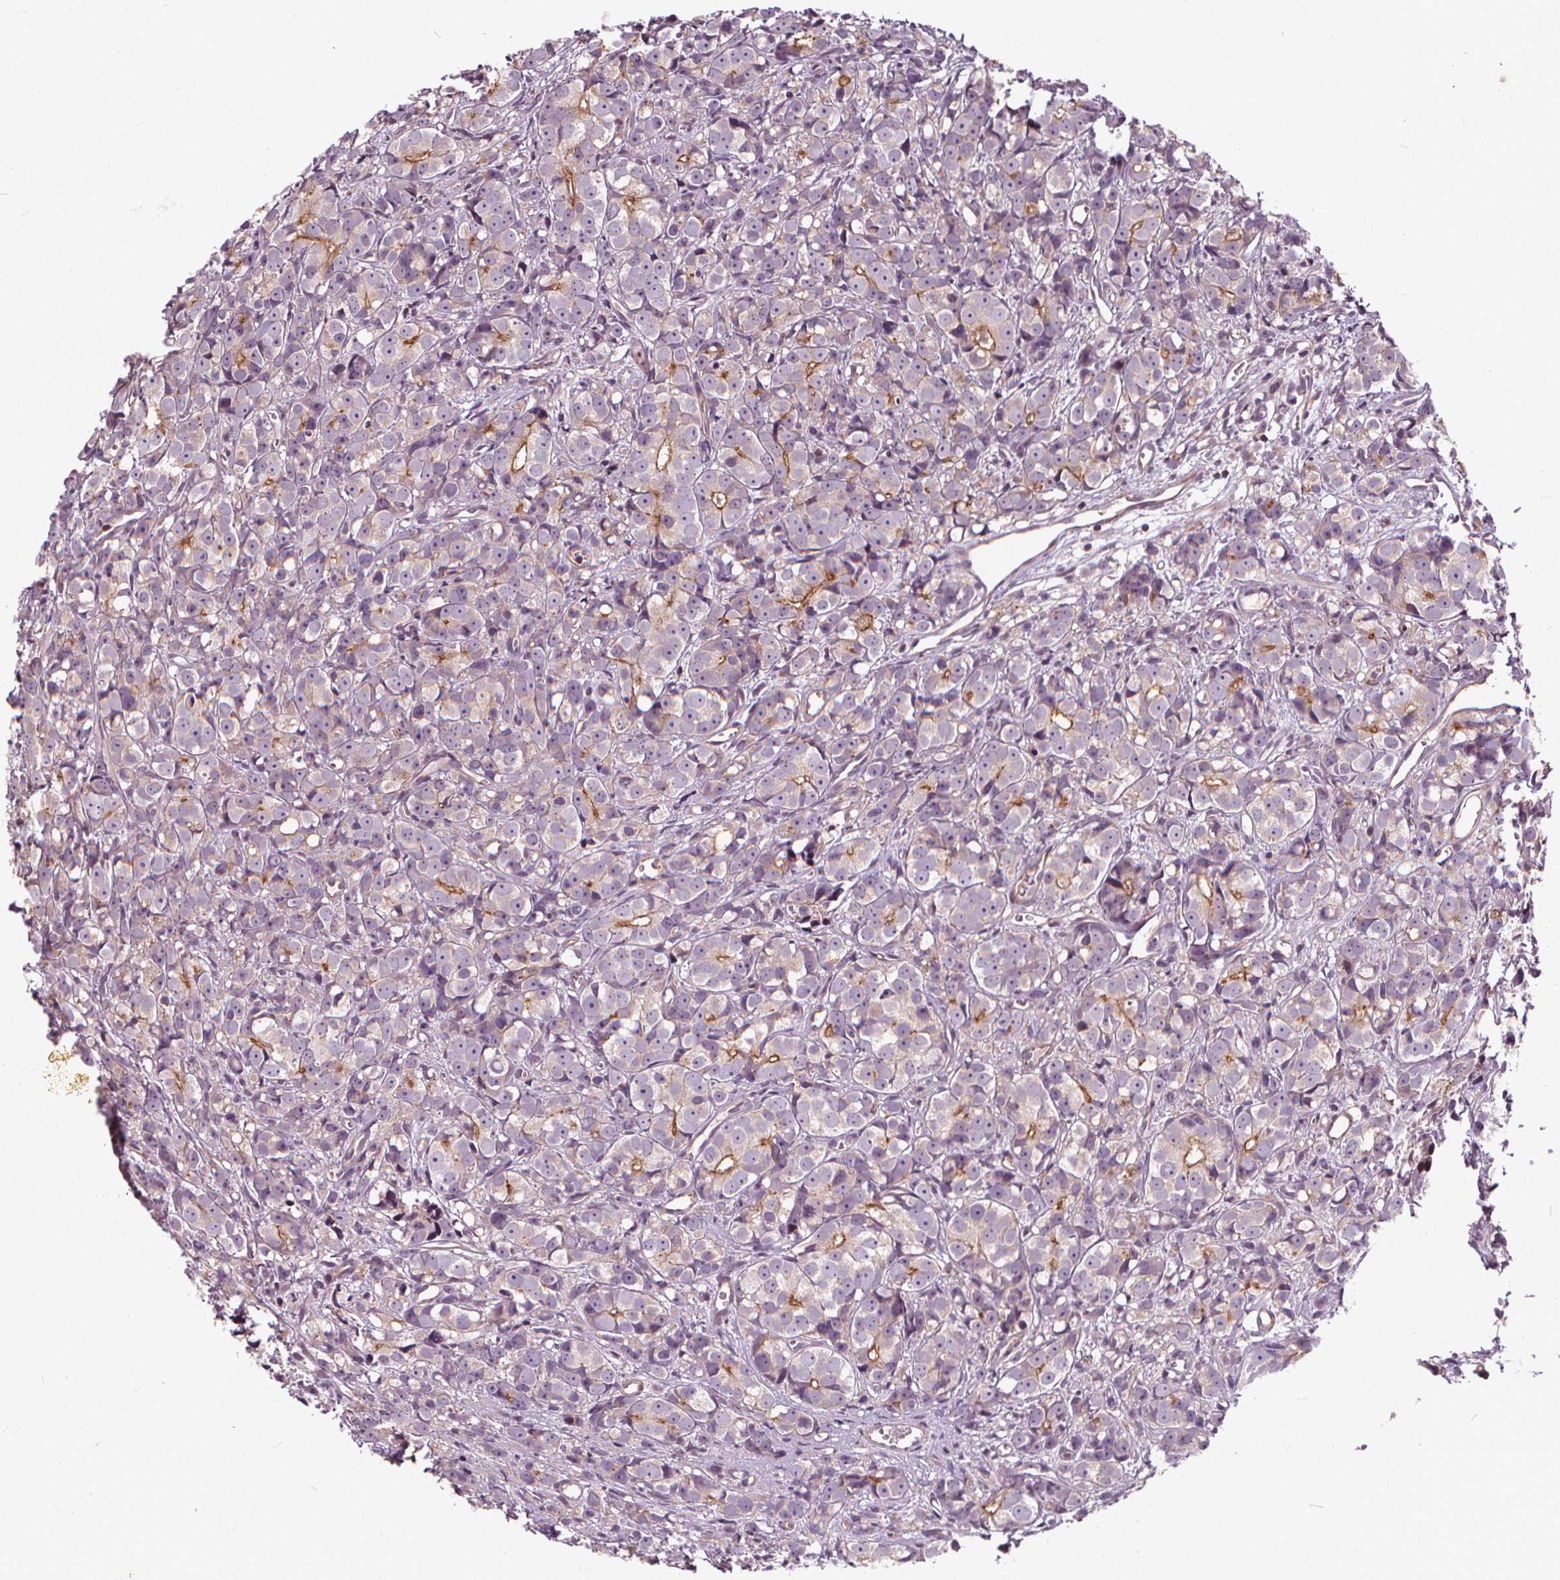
{"staining": {"intensity": "moderate", "quantity": "25%-75%", "location": "cytoplasmic/membranous"}, "tissue": "prostate cancer", "cell_type": "Tumor cells", "image_type": "cancer", "snomed": [{"axis": "morphology", "description": "Adenocarcinoma, High grade"}, {"axis": "topography", "description": "Prostate"}], "caption": "A micrograph of human prostate cancer (high-grade adenocarcinoma) stained for a protein displays moderate cytoplasmic/membranous brown staining in tumor cells. The protein is stained brown, and the nuclei are stained in blue (DAB (3,3'-diaminobenzidine) IHC with brightfield microscopy, high magnification).", "gene": "INPP5E", "patient": {"sex": "male", "age": 77}}